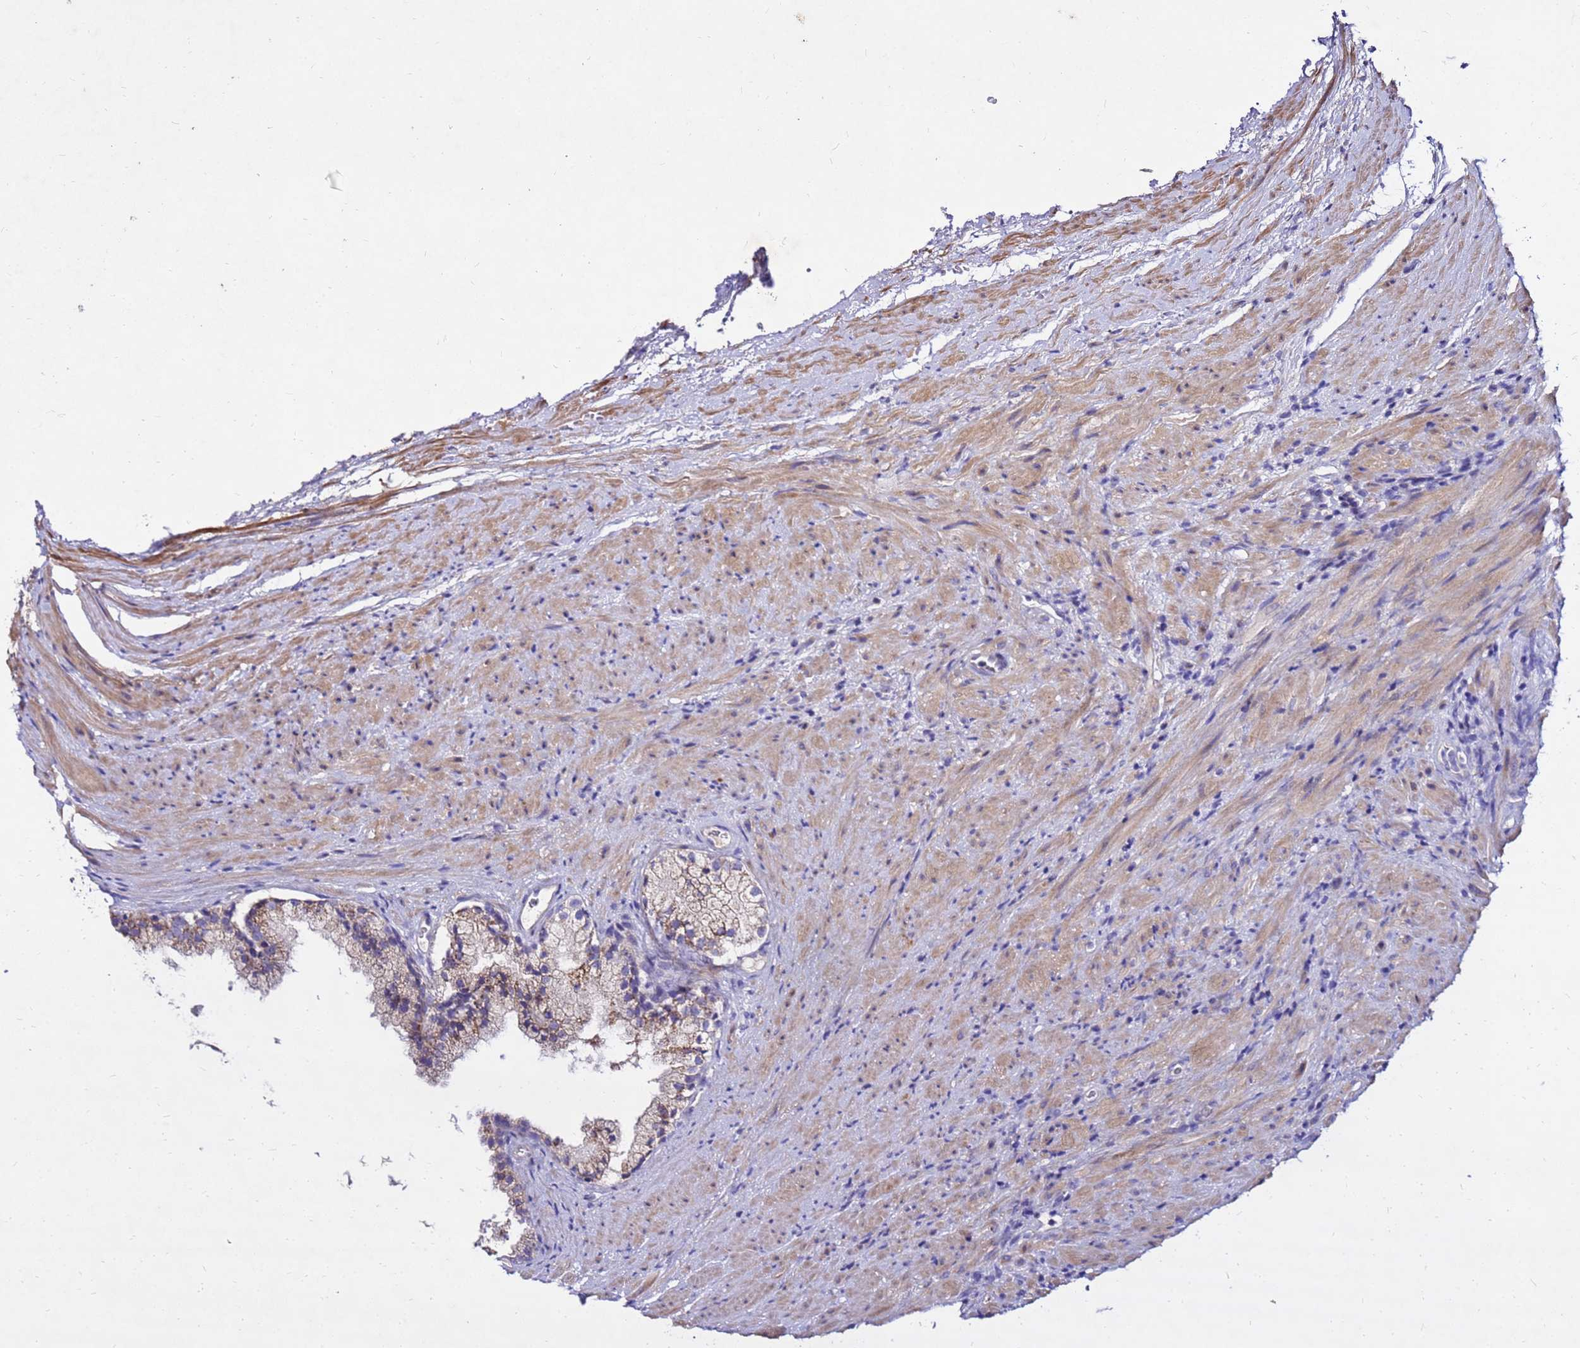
{"staining": {"intensity": "moderate", "quantity": "<25%", "location": "cytoplasmic/membranous"}, "tissue": "prostate", "cell_type": "Glandular cells", "image_type": "normal", "snomed": [{"axis": "morphology", "description": "Normal tissue, NOS"}, {"axis": "topography", "description": "Prostate"}], "caption": "Immunohistochemistry (DAB (3,3'-diaminobenzidine)) staining of benign human prostate reveals moderate cytoplasmic/membranous protein positivity in approximately <25% of glandular cells.", "gene": "COX14", "patient": {"sex": "male", "age": 76}}